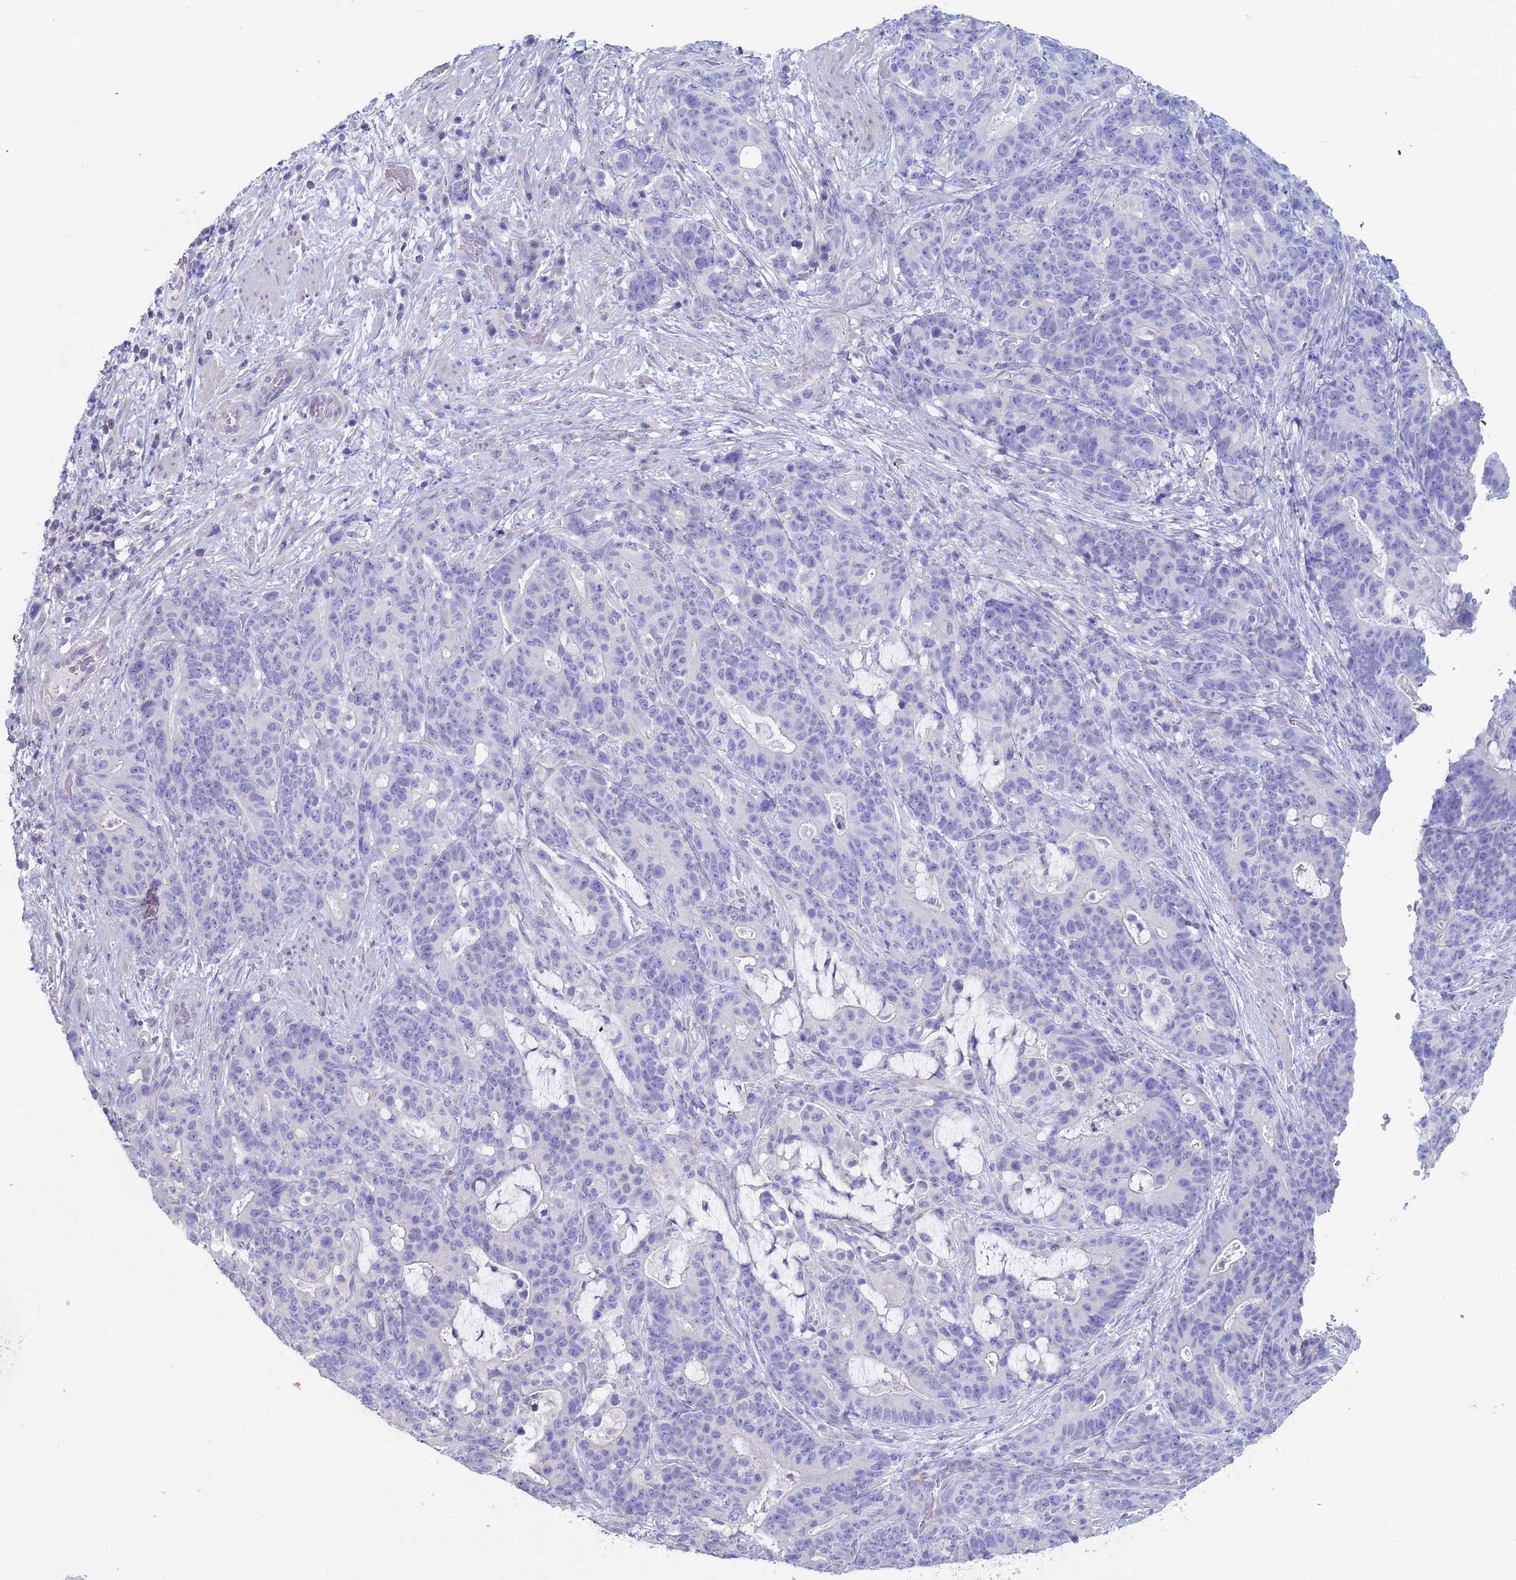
{"staining": {"intensity": "negative", "quantity": "none", "location": "none"}, "tissue": "stomach cancer", "cell_type": "Tumor cells", "image_type": "cancer", "snomed": [{"axis": "morphology", "description": "Normal tissue, NOS"}, {"axis": "morphology", "description": "Adenocarcinoma, NOS"}, {"axis": "topography", "description": "Stomach"}], "caption": "This is a histopathology image of immunohistochemistry (IHC) staining of stomach cancer (adenocarcinoma), which shows no staining in tumor cells.", "gene": "NCAM1", "patient": {"sex": "female", "age": 64}}